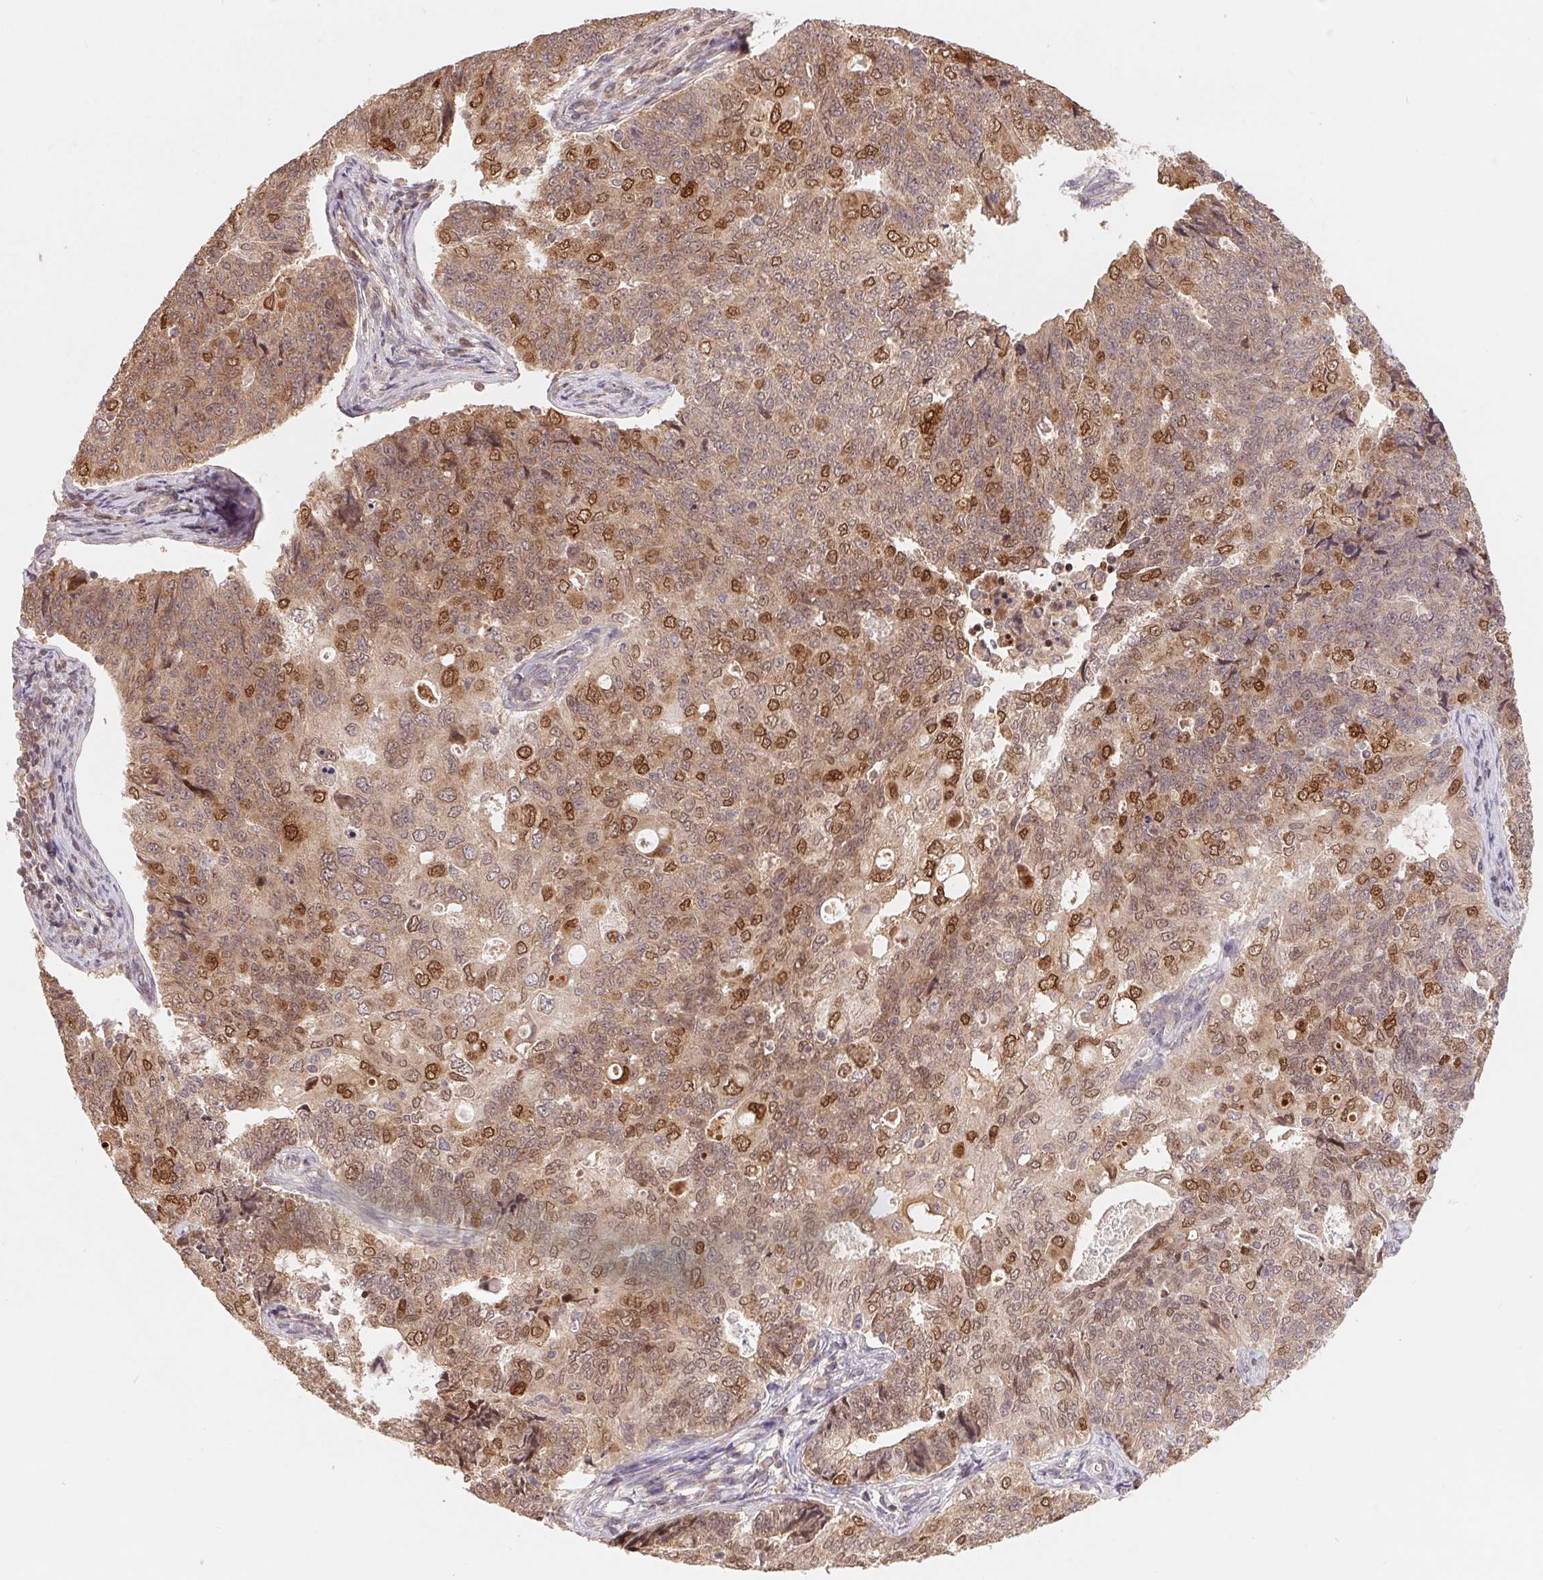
{"staining": {"intensity": "strong", "quantity": "25%-75%", "location": "nuclear"}, "tissue": "endometrial cancer", "cell_type": "Tumor cells", "image_type": "cancer", "snomed": [{"axis": "morphology", "description": "Adenocarcinoma, NOS"}, {"axis": "topography", "description": "Endometrium"}], "caption": "About 25%-75% of tumor cells in human endometrial adenocarcinoma display strong nuclear protein positivity as visualized by brown immunohistochemical staining.", "gene": "HMGN3", "patient": {"sex": "female", "age": 43}}